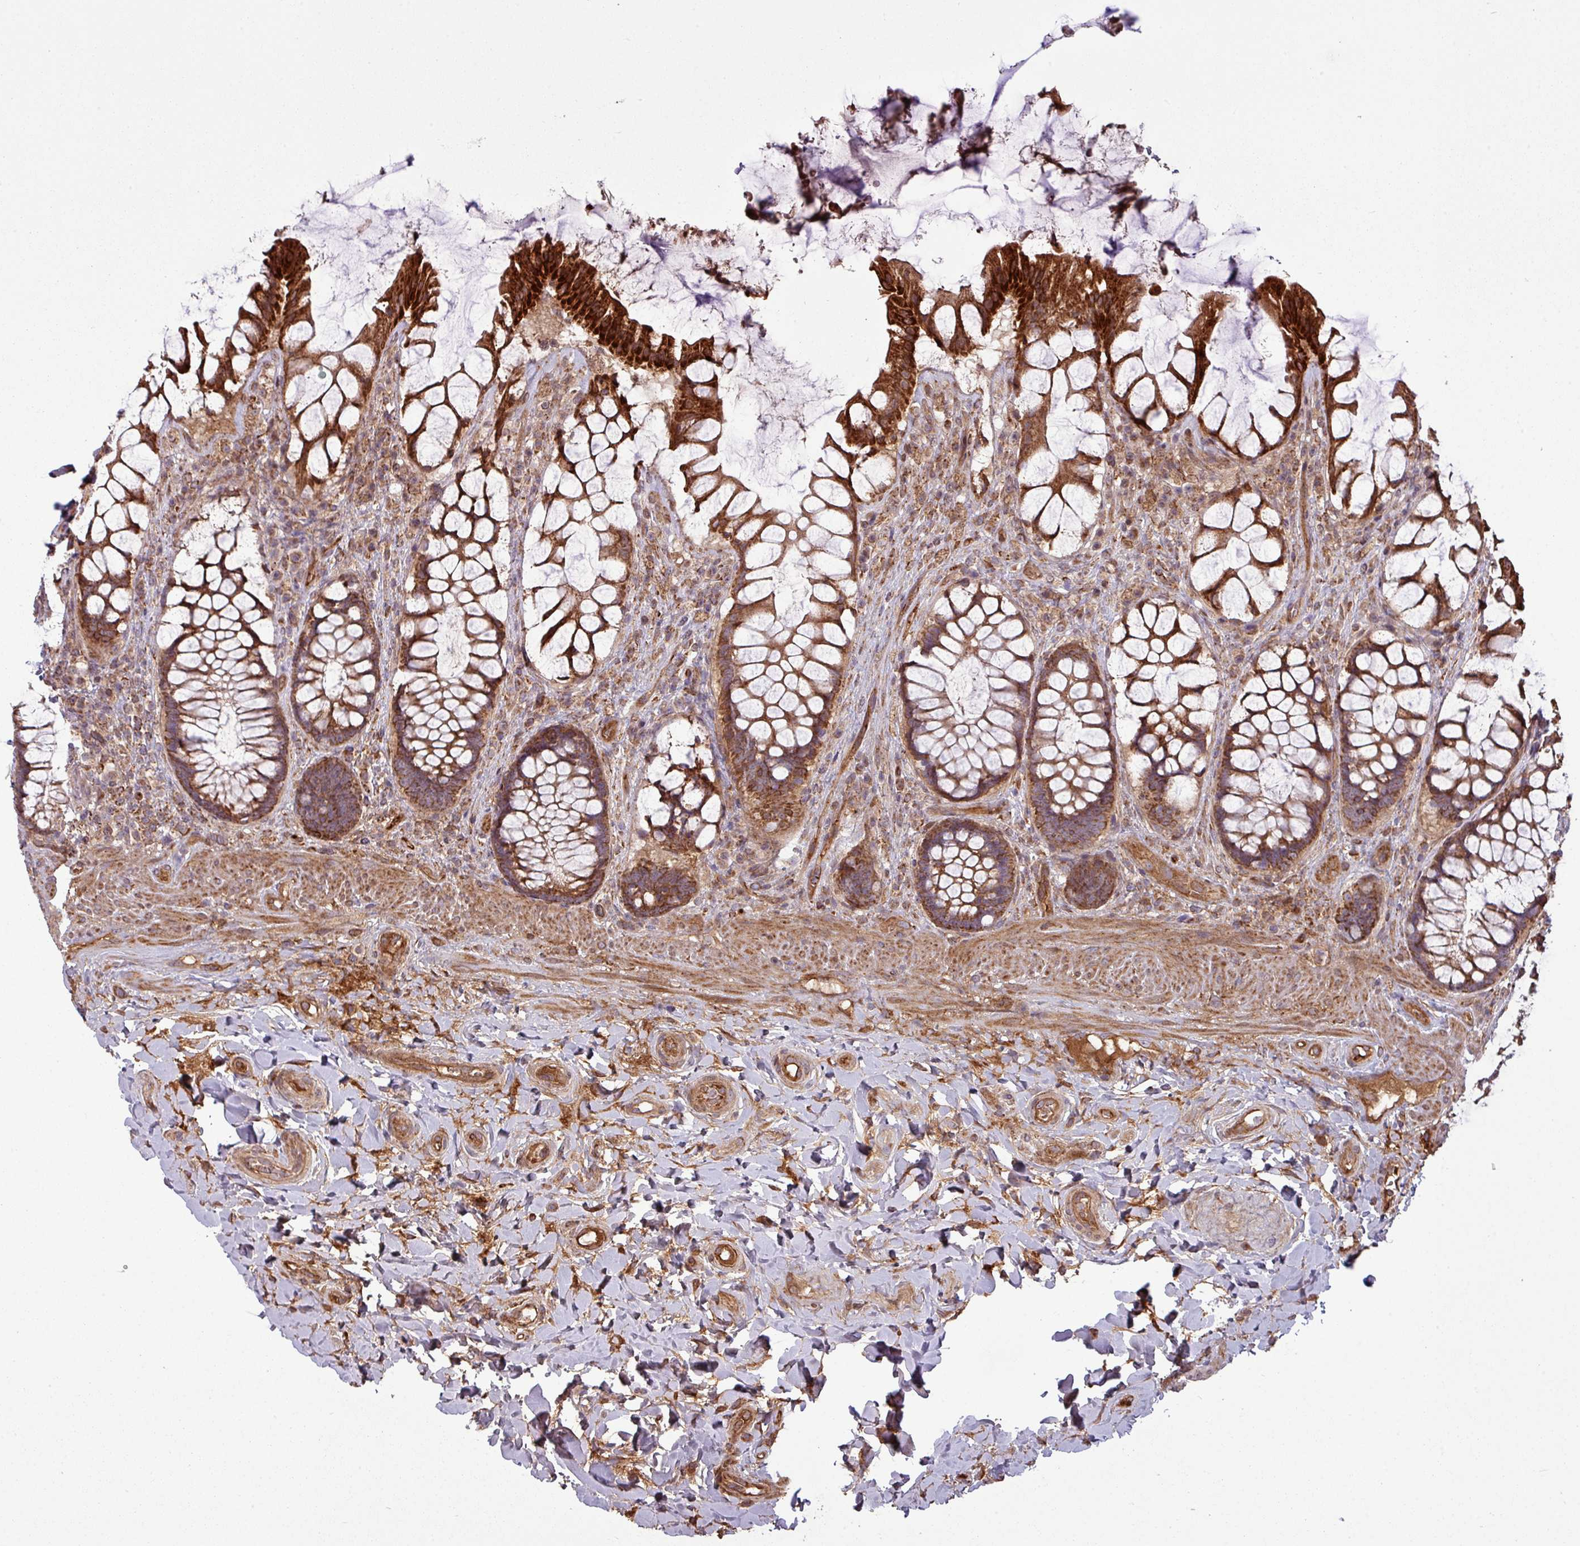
{"staining": {"intensity": "strong", "quantity": ">75%", "location": "cytoplasmic/membranous"}, "tissue": "rectum", "cell_type": "Glandular cells", "image_type": "normal", "snomed": [{"axis": "morphology", "description": "Normal tissue, NOS"}, {"axis": "topography", "description": "Rectum"}], "caption": "Immunohistochemical staining of unremarkable human rectum displays >75% levels of strong cytoplasmic/membranous protein staining in about >75% of glandular cells.", "gene": "SNRNP25", "patient": {"sex": "female", "age": 58}}